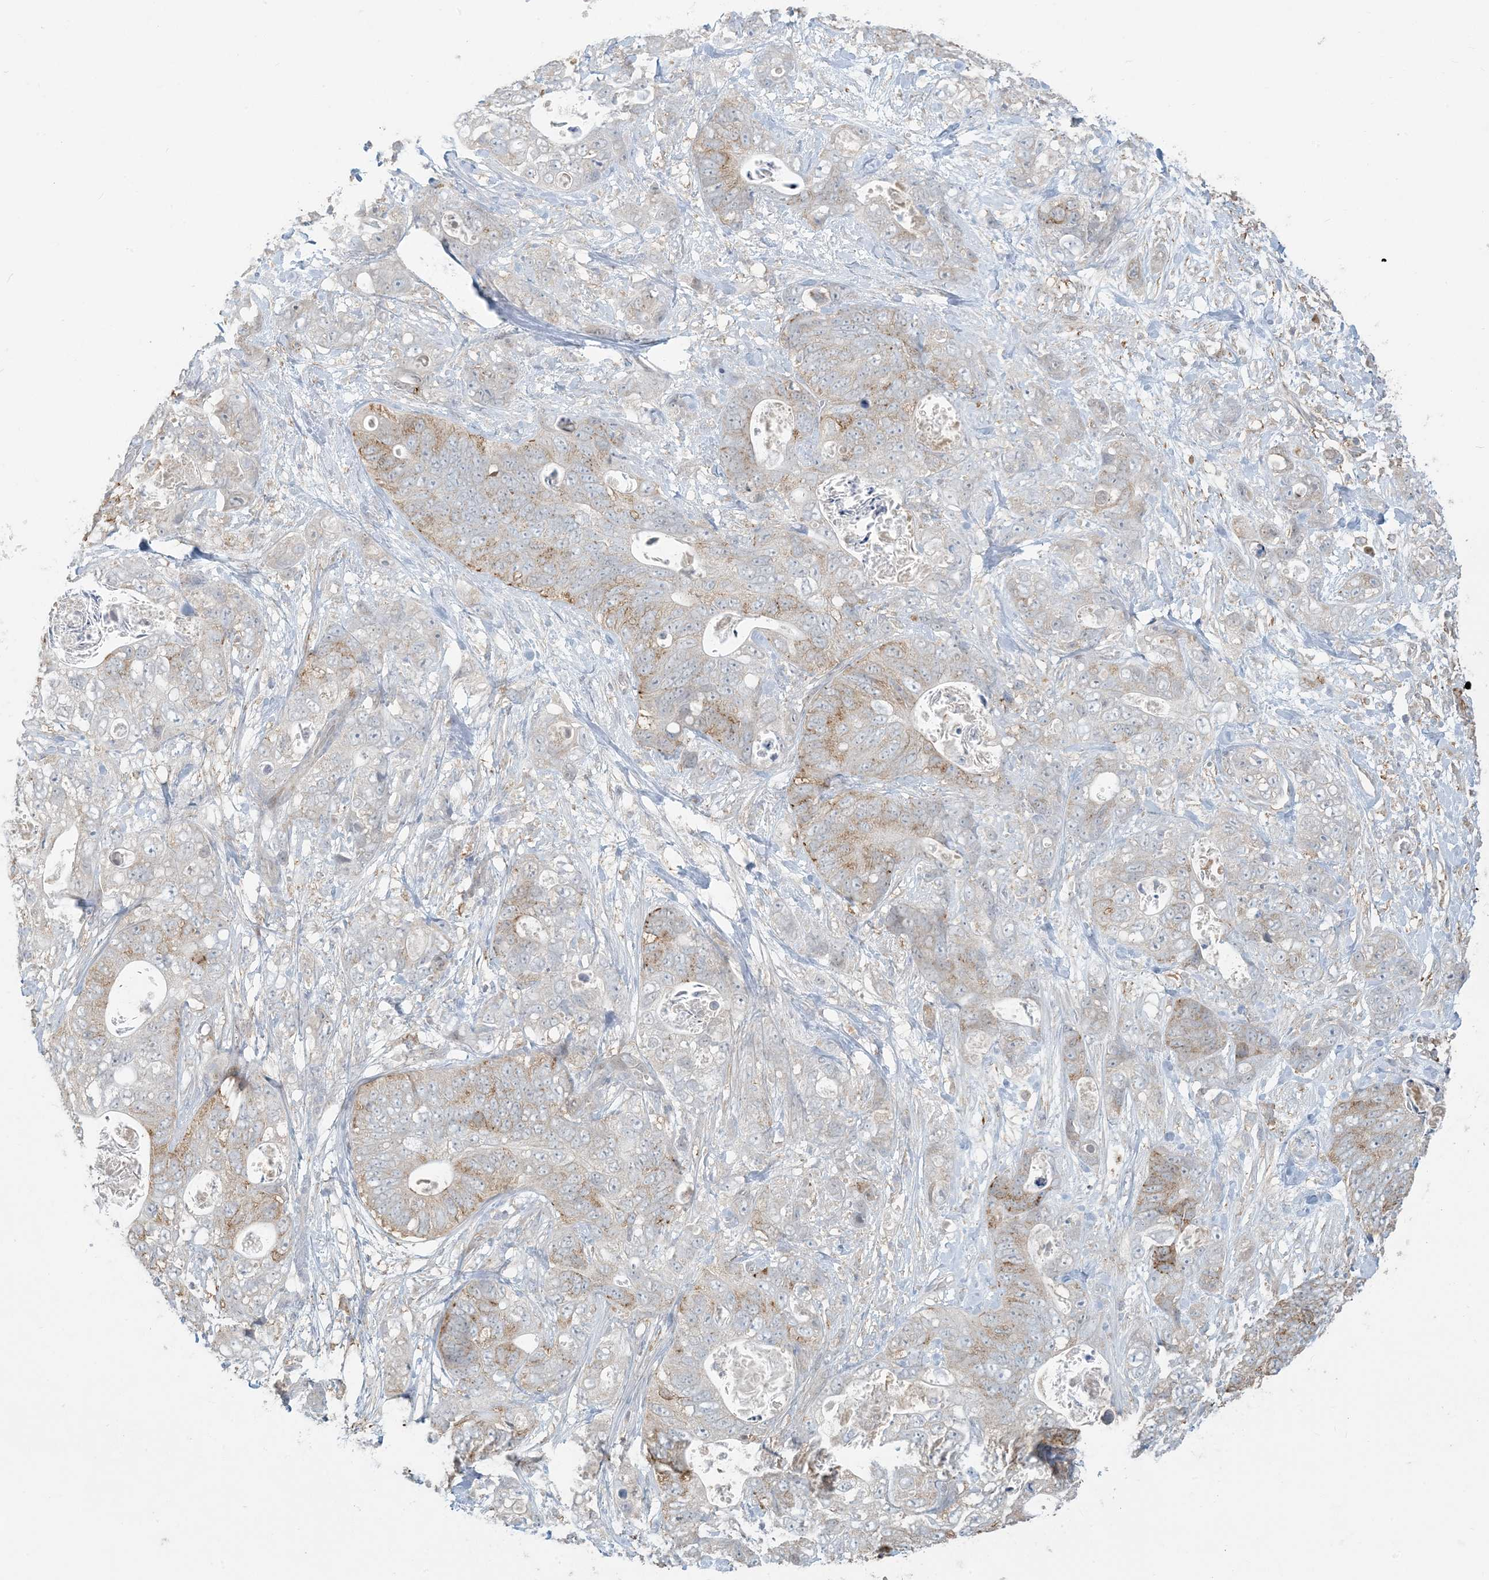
{"staining": {"intensity": "weak", "quantity": "25%-75%", "location": "cytoplasmic/membranous"}, "tissue": "stomach cancer", "cell_type": "Tumor cells", "image_type": "cancer", "snomed": [{"axis": "morphology", "description": "Normal tissue, NOS"}, {"axis": "morphology", "description": "Adenocarcinoma, NOS"}, {"axis": "topography", "description": "Stomach"}], "caption": "DAB (3,3'-diaminobenzidine) immunohistochemical staining of human stomach adenocarcinoma shows weak cytoplasmic/membranous protein staining in about 25%-75% of tumor cells. Ihc stains the protein of interest in brown and the nuclei are stained blue.", "gene": "HACL1", "patient": {"sex": "female", "age": 89}}